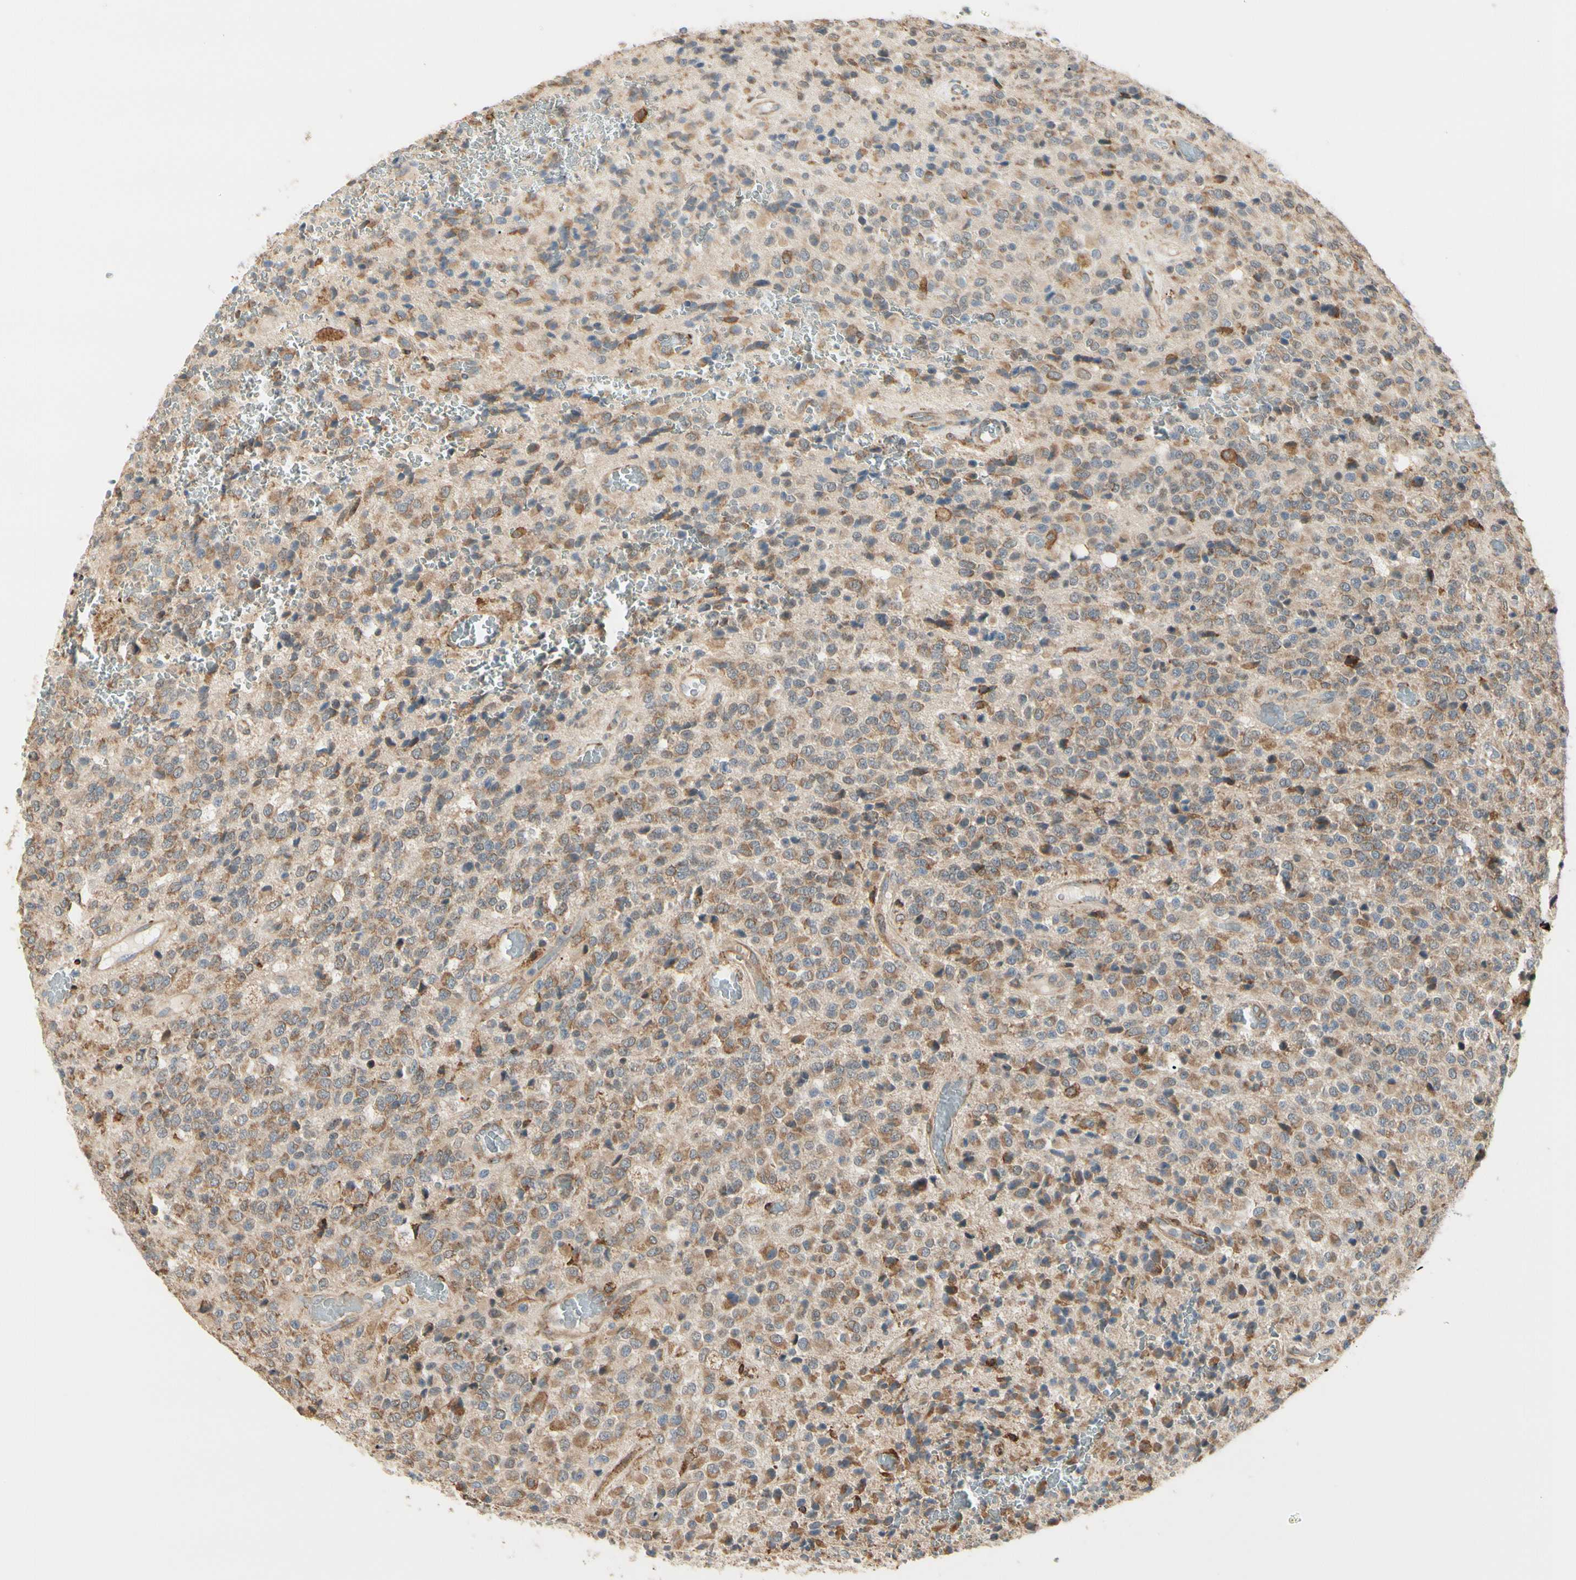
{"staining": {"intensity": "moderate", "quantity": ">75%", "location": "cytoplasmic/membranous"}, "tissue": "glioma", "cell_type": "Tumor cells", "image_type": "cancer", "snomed": [{"axis": "morphology", "description": "Glioma, malignant, High grade"}, {"axis": "topography", "description": "pancreas cauda"}], "caption": "Immunohistochemical staining of glioma shows medium levels of moderate cytoplasmic/membranous protein staining in about >75% of tumor cells. The protein of interest is shown in brown color, while the nuclei are stained blue.", "gene": "HSP90B1", "patient": {"sex": "male", "age": 60}}